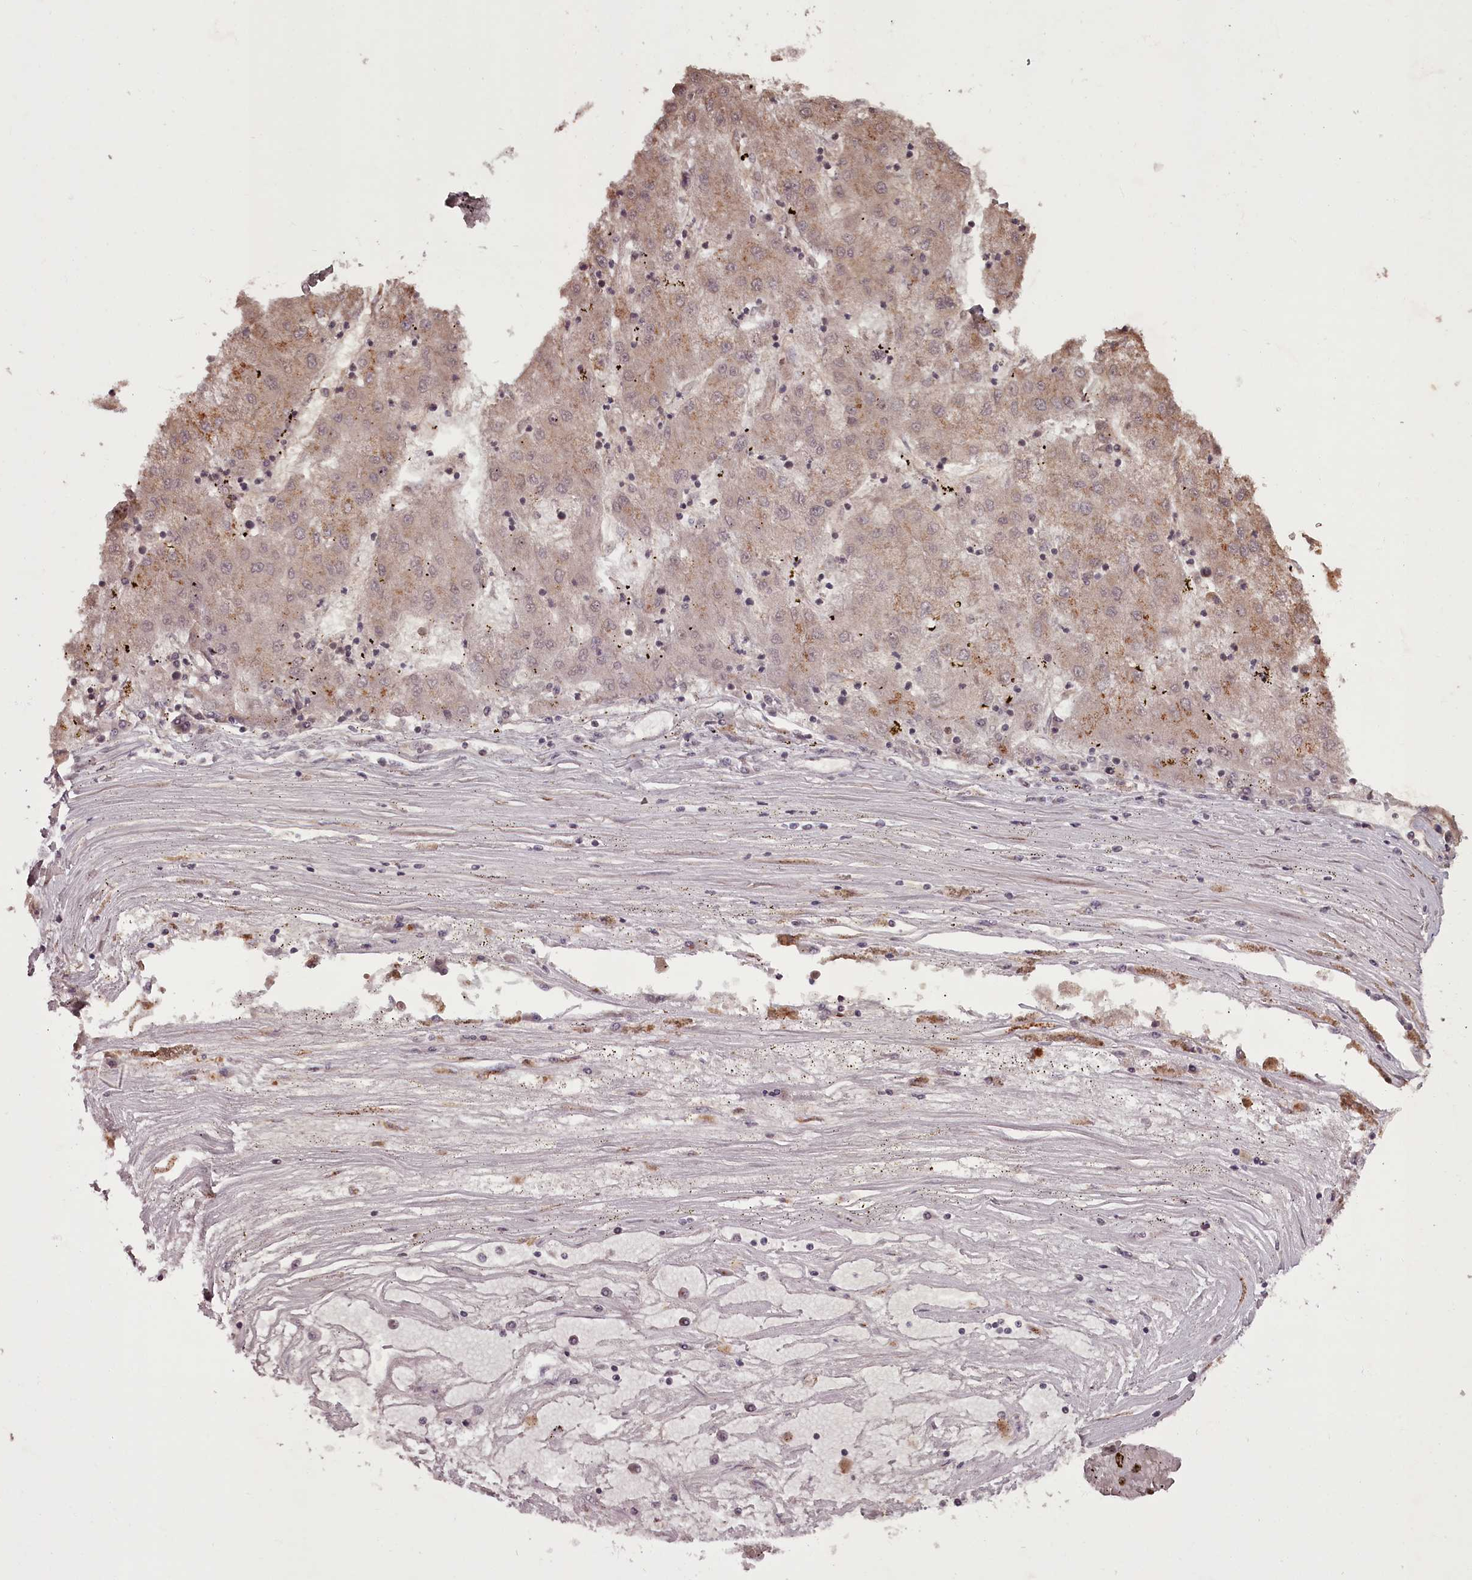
{"staining": {"intensity": "weak", "quantity": ">75%", "location": "cytoplasmic/membranous"}, "tissue": "liver cancer", "cell_type": "Tumor cells", "image_type": "cancer", "snomed": [{"axis": "morphology", "description": "Carcinoma, Hepatocellular, NOS"}, {"axis": "topography", "description": "Liver"}], "caption": "Immunohistochemistry image of liver hepatocellular carcinoma stained for a protein (brown), which displays low levels of weak cytoplasmic/membranous staining in about >75% of tumor cells.", "gene": "CEP83", "patient": {"sex": "male", "age": 72}}